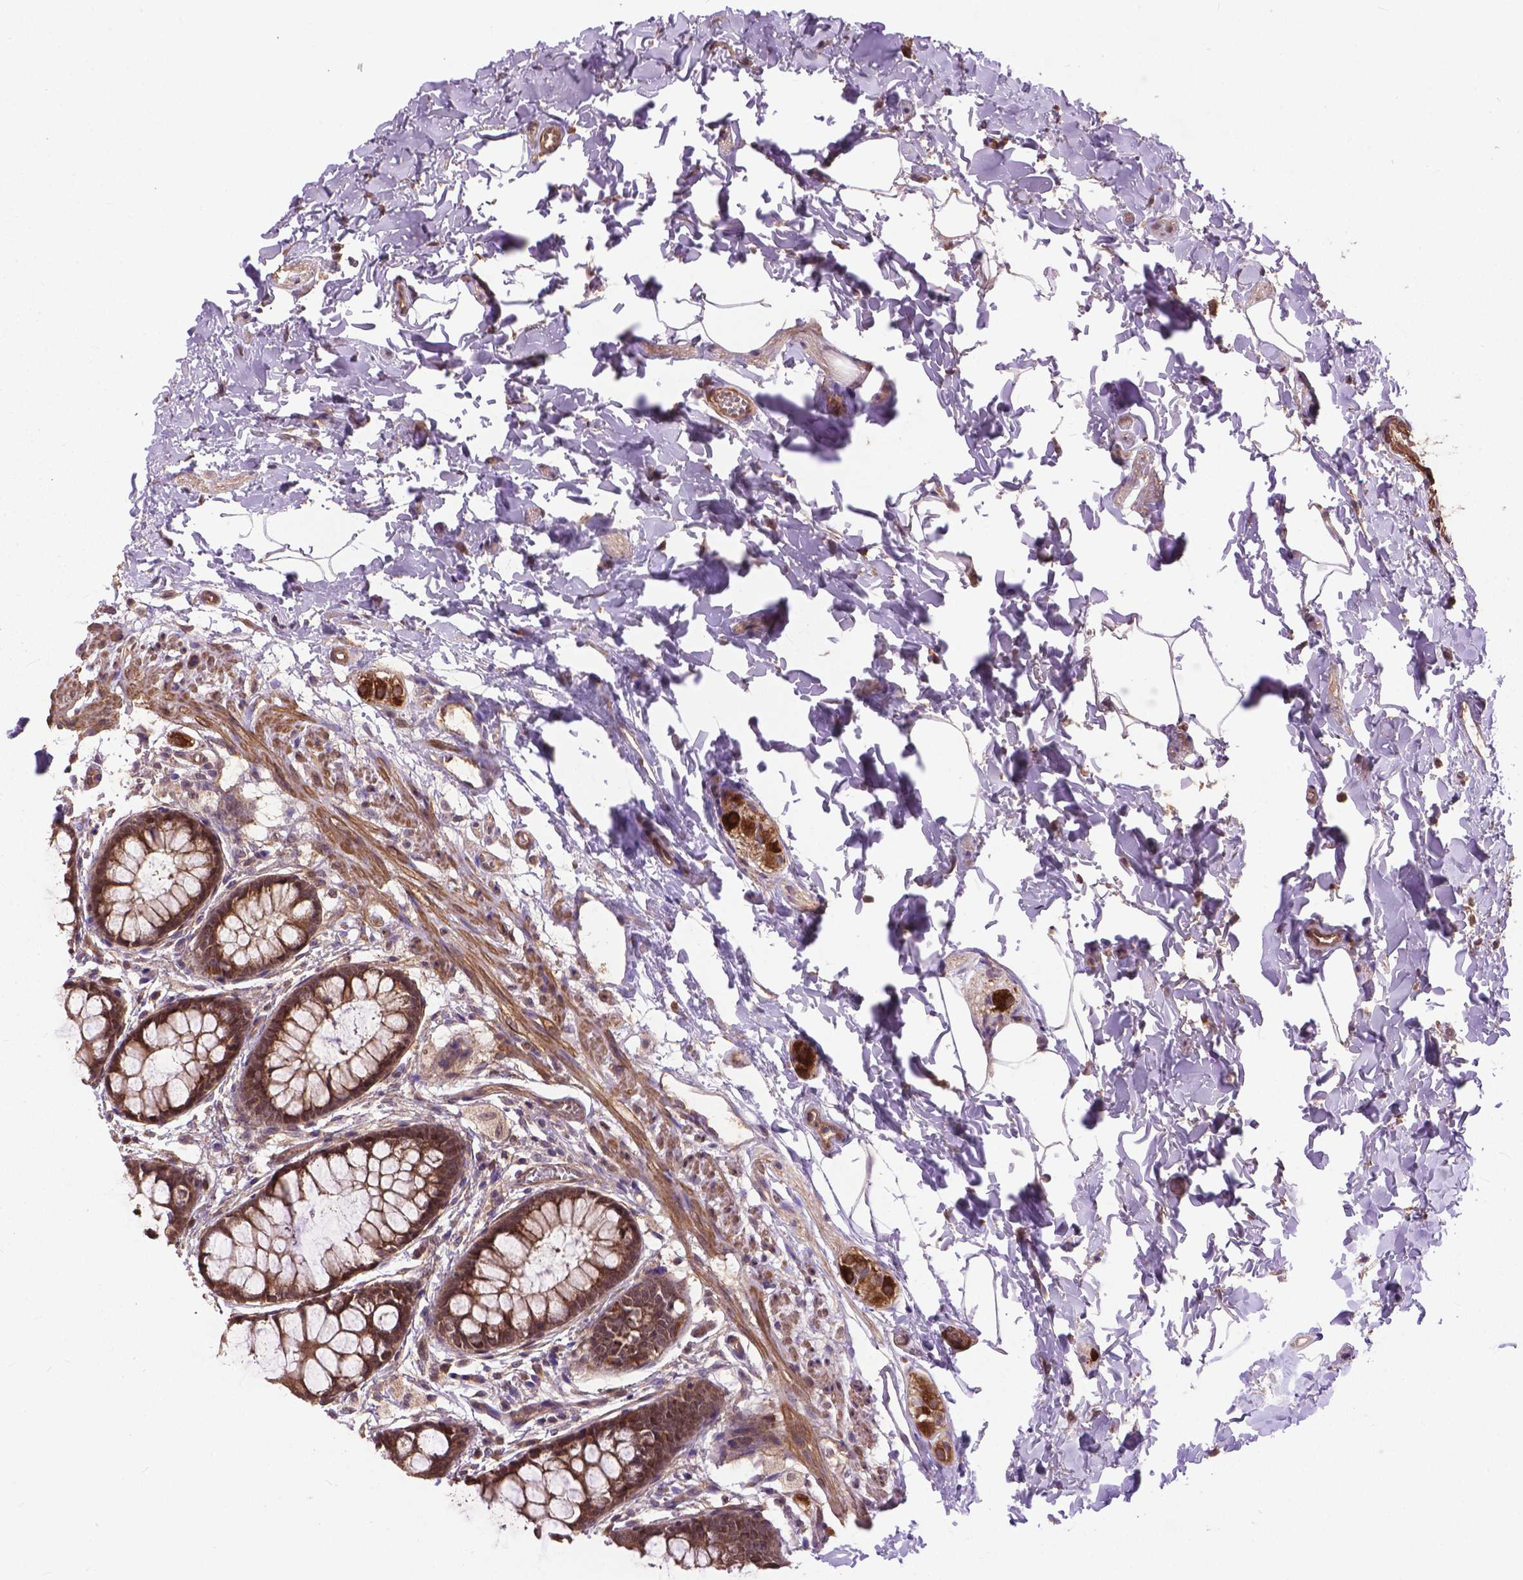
{"staining": {"intensity": "strong", "quantity": ">75%", "location": "cytoplasmic/membranous"}, "tissue": "rectum", "cell_type": "Glandular cells", "image_type": "normal", "snomed": [{"axis": "morphology", "description": "Normal tissue, NOS"}, {"axis": "topography", "description": "Rectum"}], "caption": "Immunohistochemistry (IHC) staining of unremarkable rectum, which shows high levels of strong cytoplasmic/membranous staining in about >75% of glandular cells indicating strong cytoplasmic/membranous protein expression. The staining was performed using DAB (brown) for protein detection and nuclei were counterstained in hematoxylin (blue).", "gene": "ZNF616", "patient": {"sex": "female", "age": 62}}